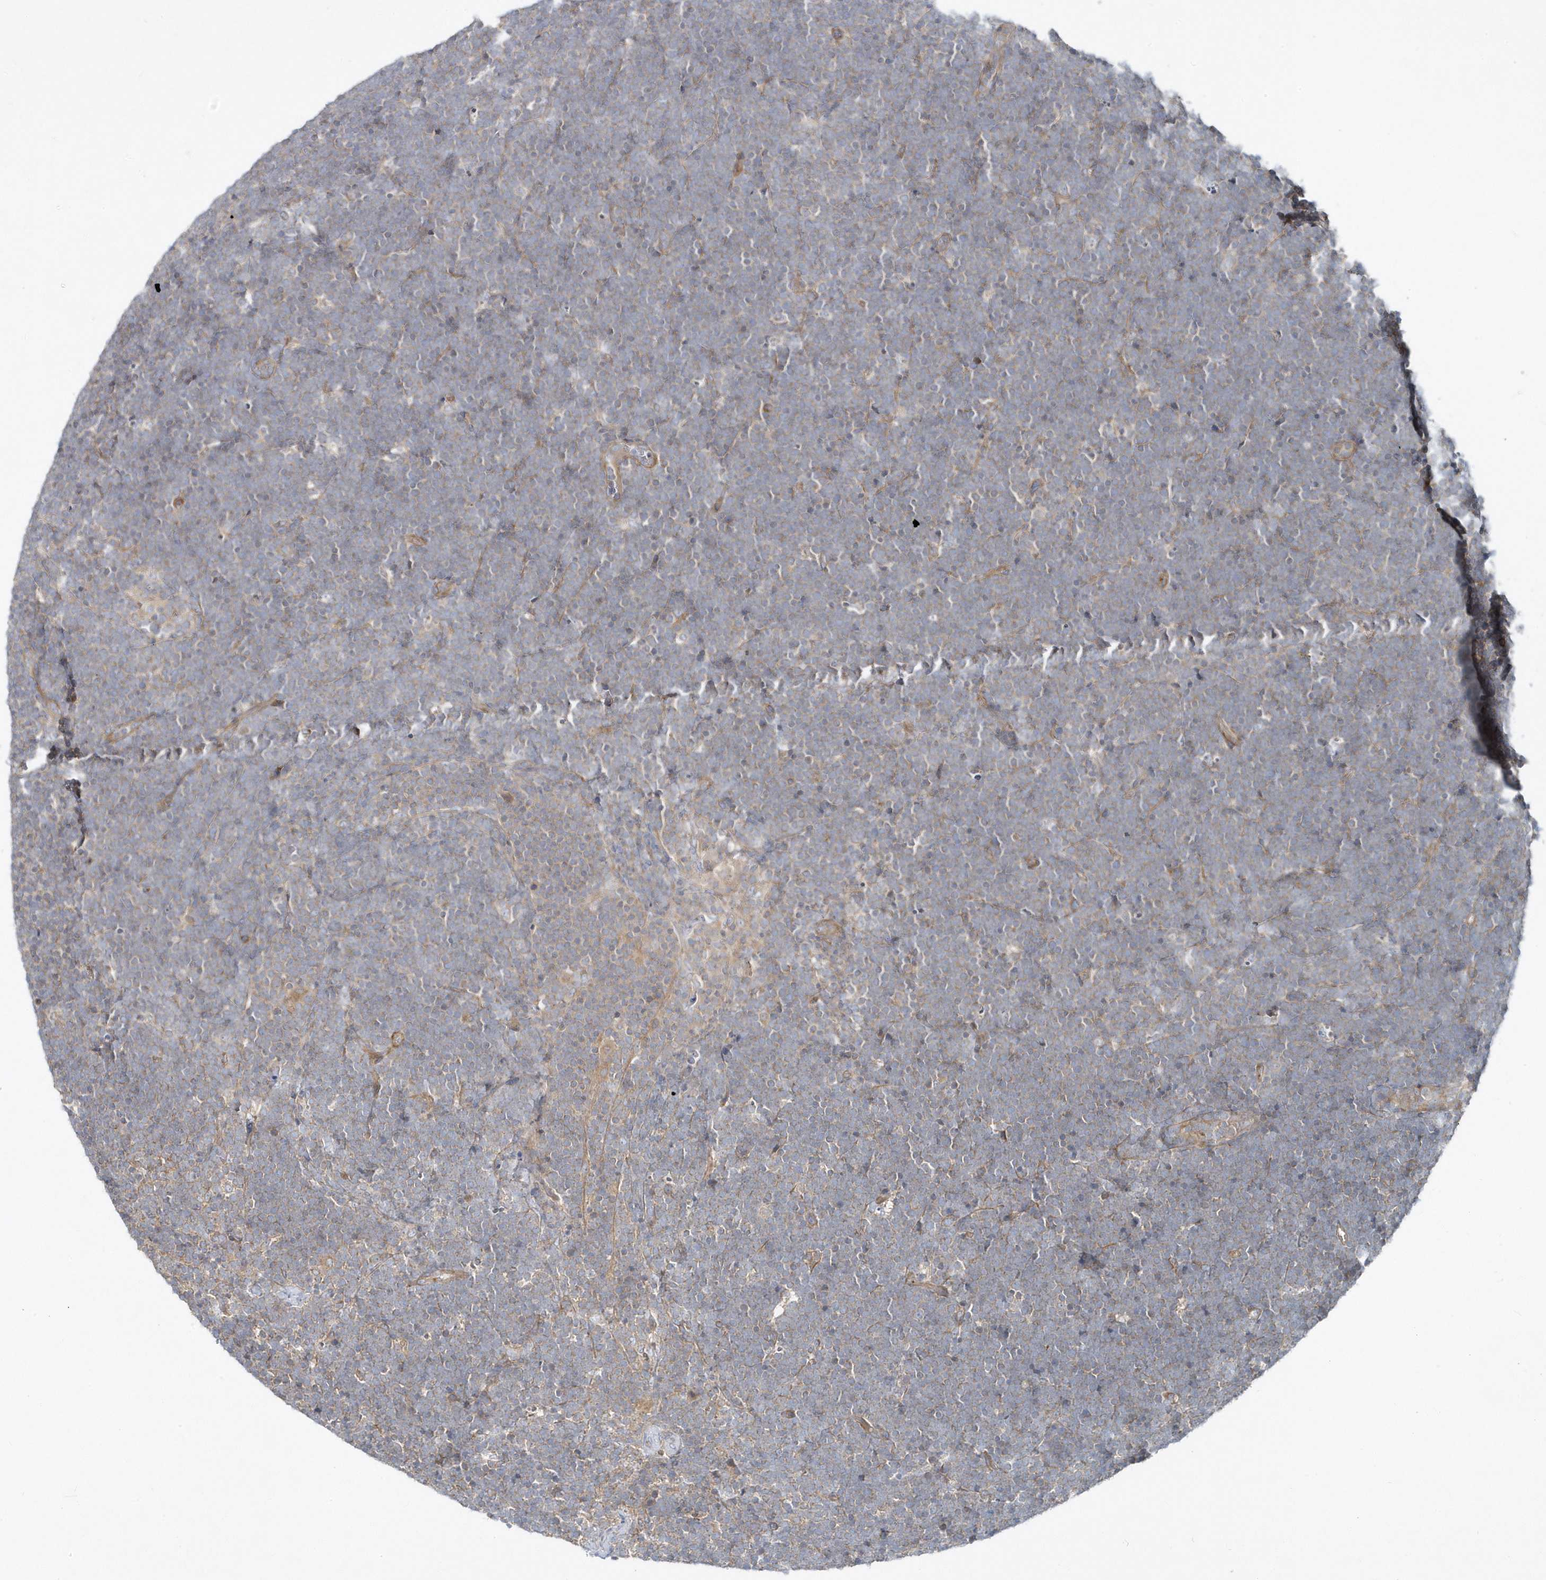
{"staining": {"intensity": "moderate", "quantity": "<25%", "location": "cytoplasmic/membranous"}, "tissue": "lymphoma", "cell_type": "Tumor cells", "image_type": "cancer", "snomed": [{"axis": "morphology", "description": "Malignant lymphoma, non-Hodgkin's type, High grade"}, {"axis": "topography", "description": "Lymph node"}], "caption": "IHC image of human malignant lymphoma, non-Hodgkin's type (high-grade) stained for a protein (brown), which shows low levels of moderate cytoplasmic/membranous positivity in approximately <25% of tumor cells.", "gene": "LEXM", "patient": {"sex": "male", "age": 13}}